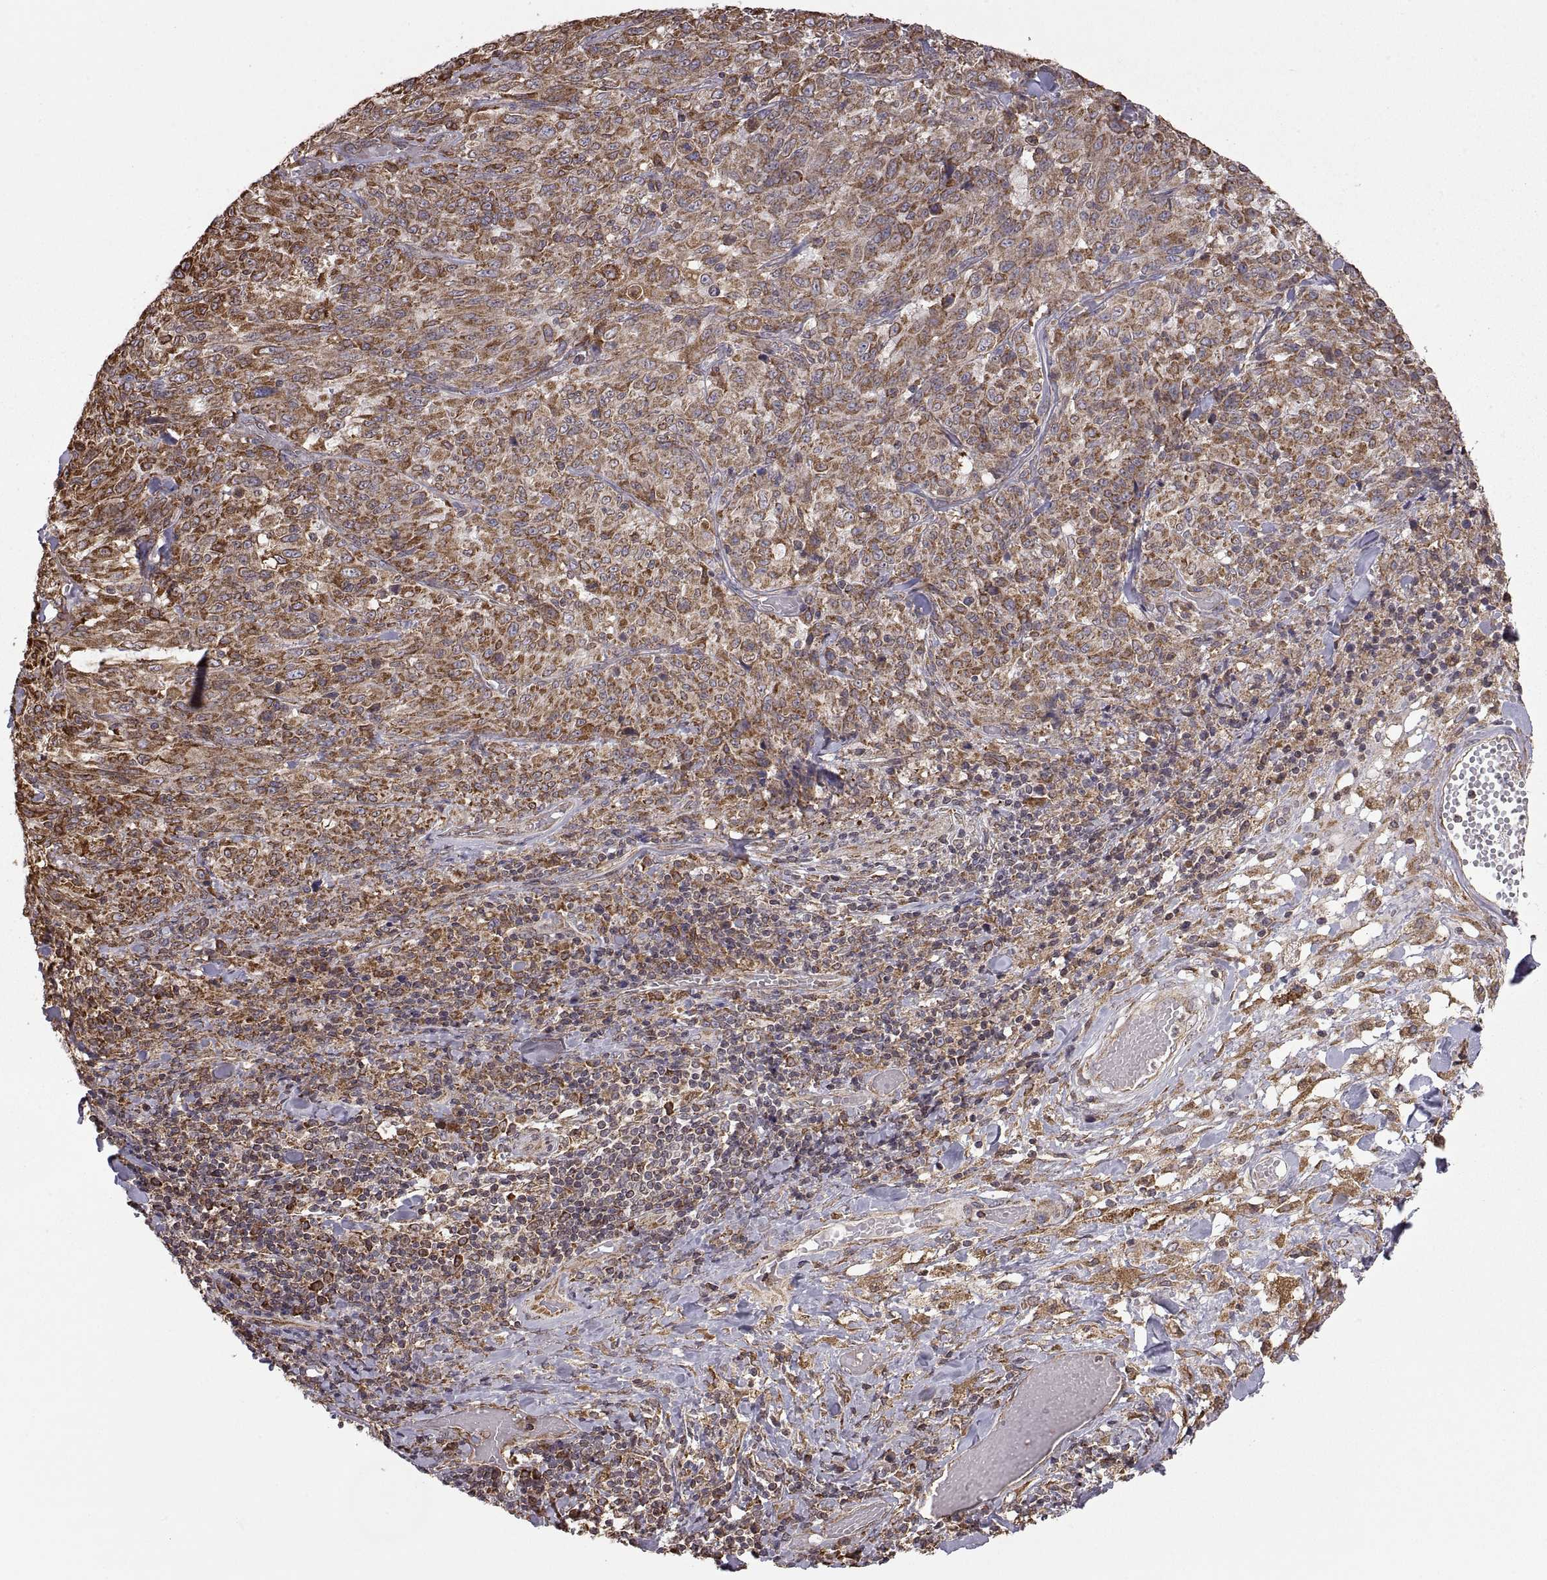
{"staining": {"intensity": "moderate", "quantity": "25%-75%", "location": "cytoplasmic/membranous"}, "tissue": "melanoma", "cell_type": "Tumor cells", "image_type": "cancer", "snomed": [{"axis": "morphology", "description": "Malignant melanoma, NOS"}, {"axis": "topography", "description": "Skin"}], "caption": "DAB (3,3'-diaminobenzidine) immunohistochemical staining of human malignant melanoma demonstrates moderate cytoplasmic/membranous protein positivity in about 25%-75% of tumor cells. (Brightfield microscopy of DAB IHC at high magnification).", "gene": "PDIA3", "patient": {"sex": "female", "age": 91}}